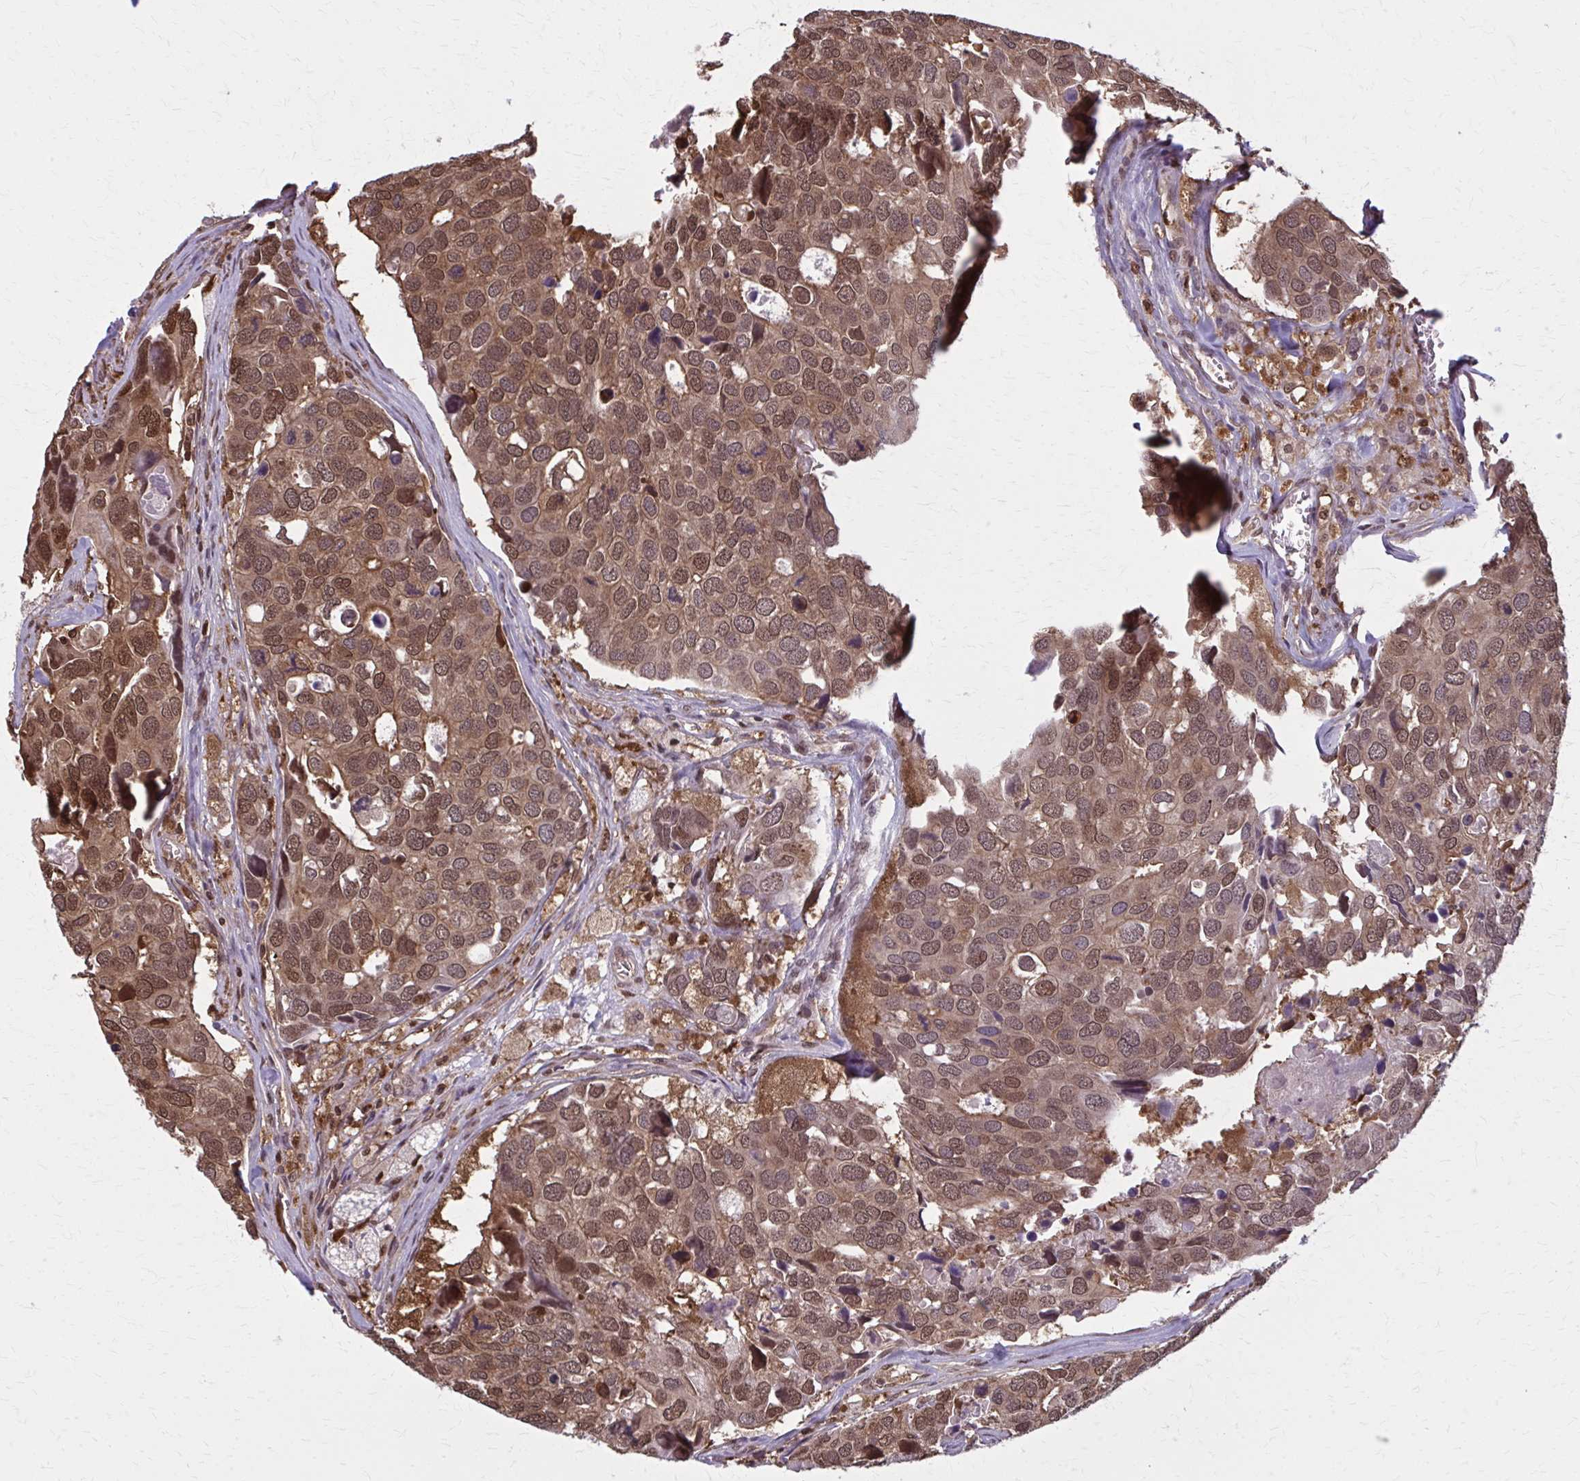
{"staining": {"intensity": "moderate", "quantity": ">75%", "location": "cytoplasmic/membranous,nuclear"}, "tissue": "breast cancer", "cell_type": "Tumor cells", "image_type": "cancer", "snomed": [{"axis": "morphology", "description": "Duct carcinoma"}, {"axis": "topography", "description": "Breast"}], "caption": "Tumor cells display medium levels of moderate cytoplasmic/membranous and nuclear expression in approximately >75% of cells in human invasive ductal carcinoma (breast).", "gene": "MDH1", "patient": {"sex": "female", "age": 83}}